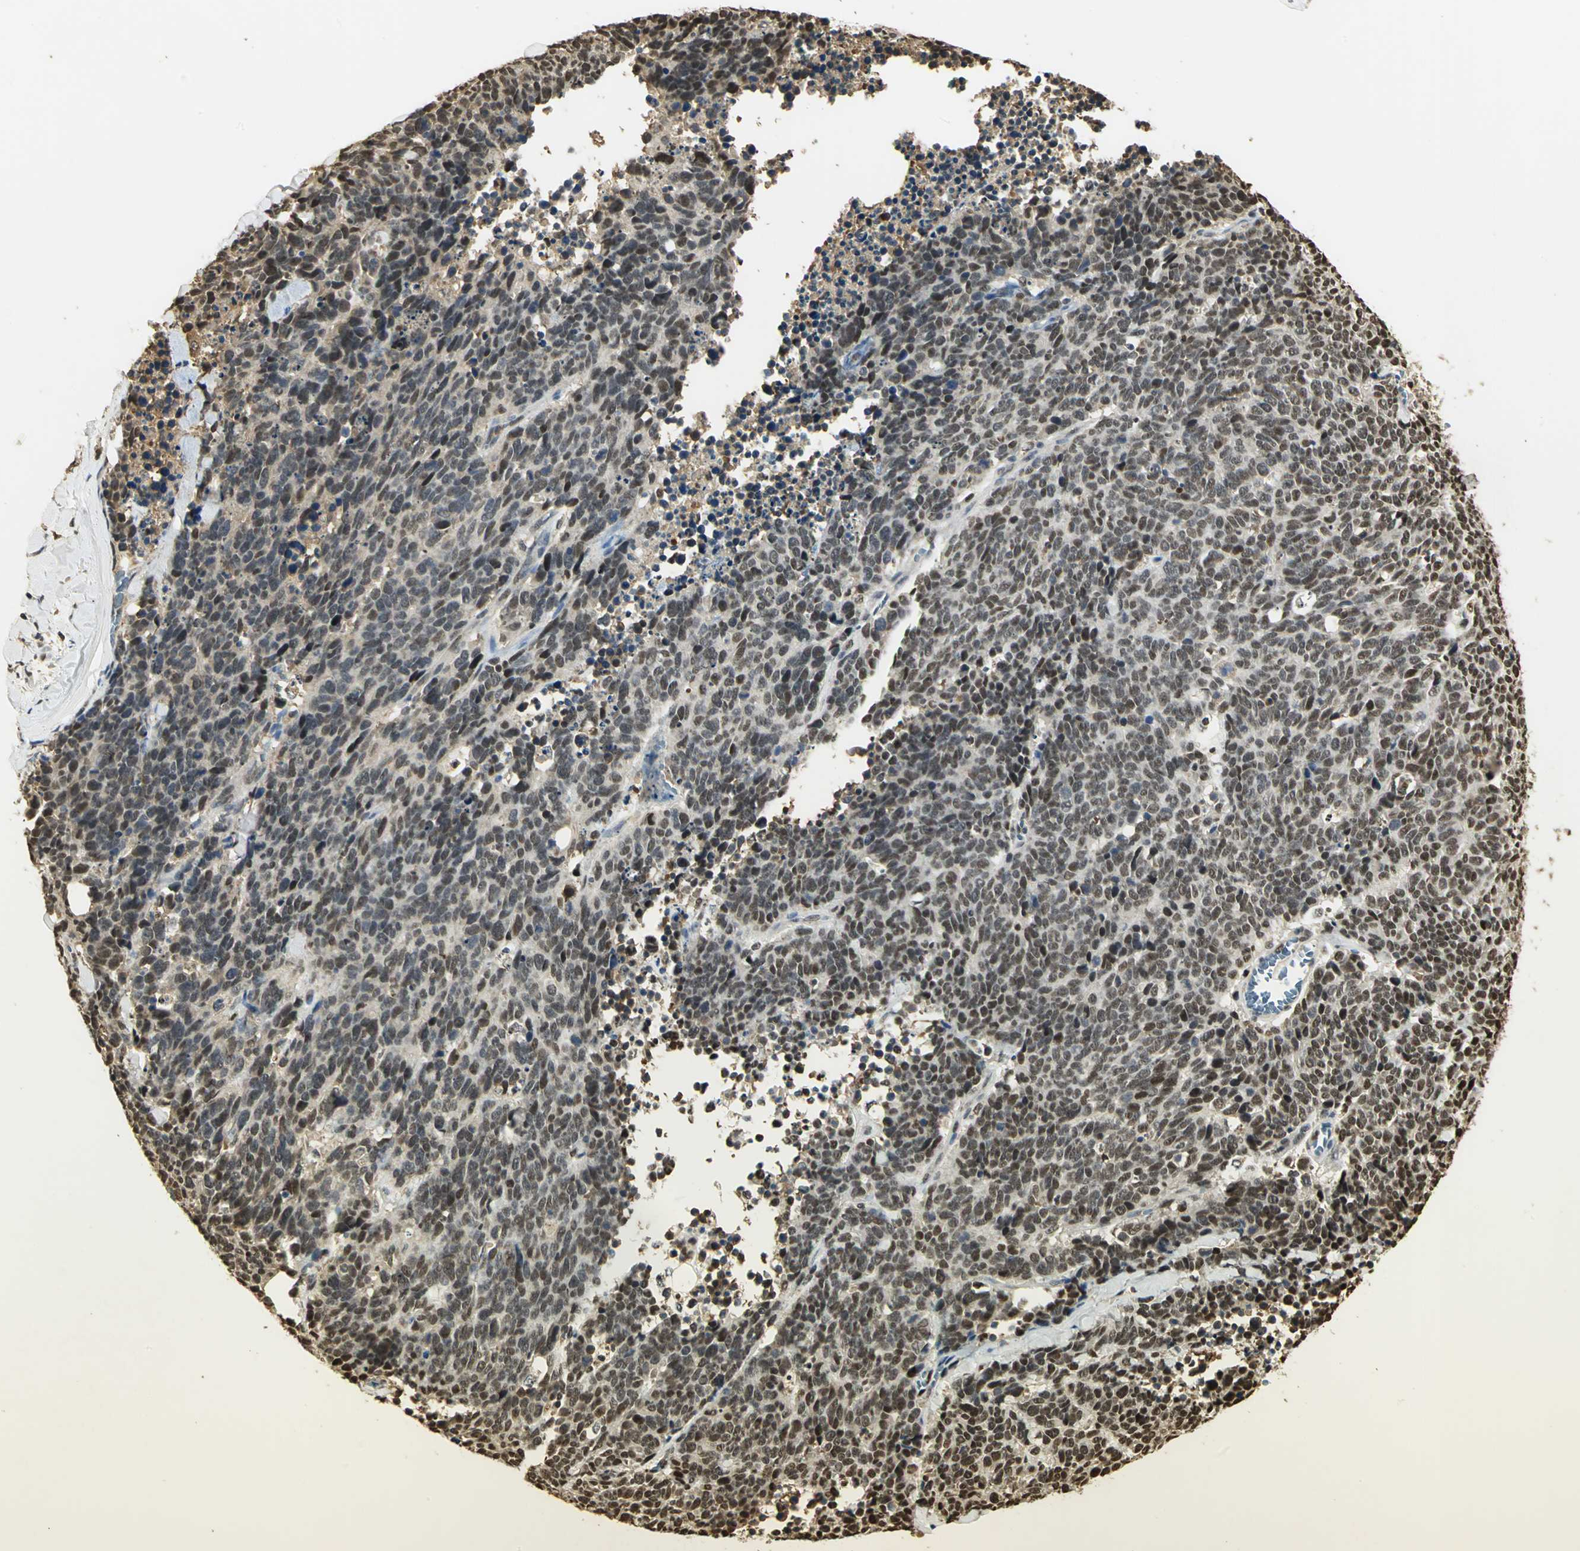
{"staining": {"intensity": "strong", "quantity": "25%-75%", "location": "nuclear"}, "tissue": "lung cancer", "cell_type": "Tumor cells", "image_type": "cancer", "snomed": [{"axis": "morphology", "description": "Neoplasm, malignant, NOS"}, {"axis": "topography", "description": "Lung"}], "caption": "Tumor cells exhibit strong nuclear positivity in about 25%-75% of cells in malignant neoplasm (lung). (DAB IHC, brown staining for protein, blue staining for nuclei).", "gene": "SET", "patient": {"sex": "female", "age": 58}}